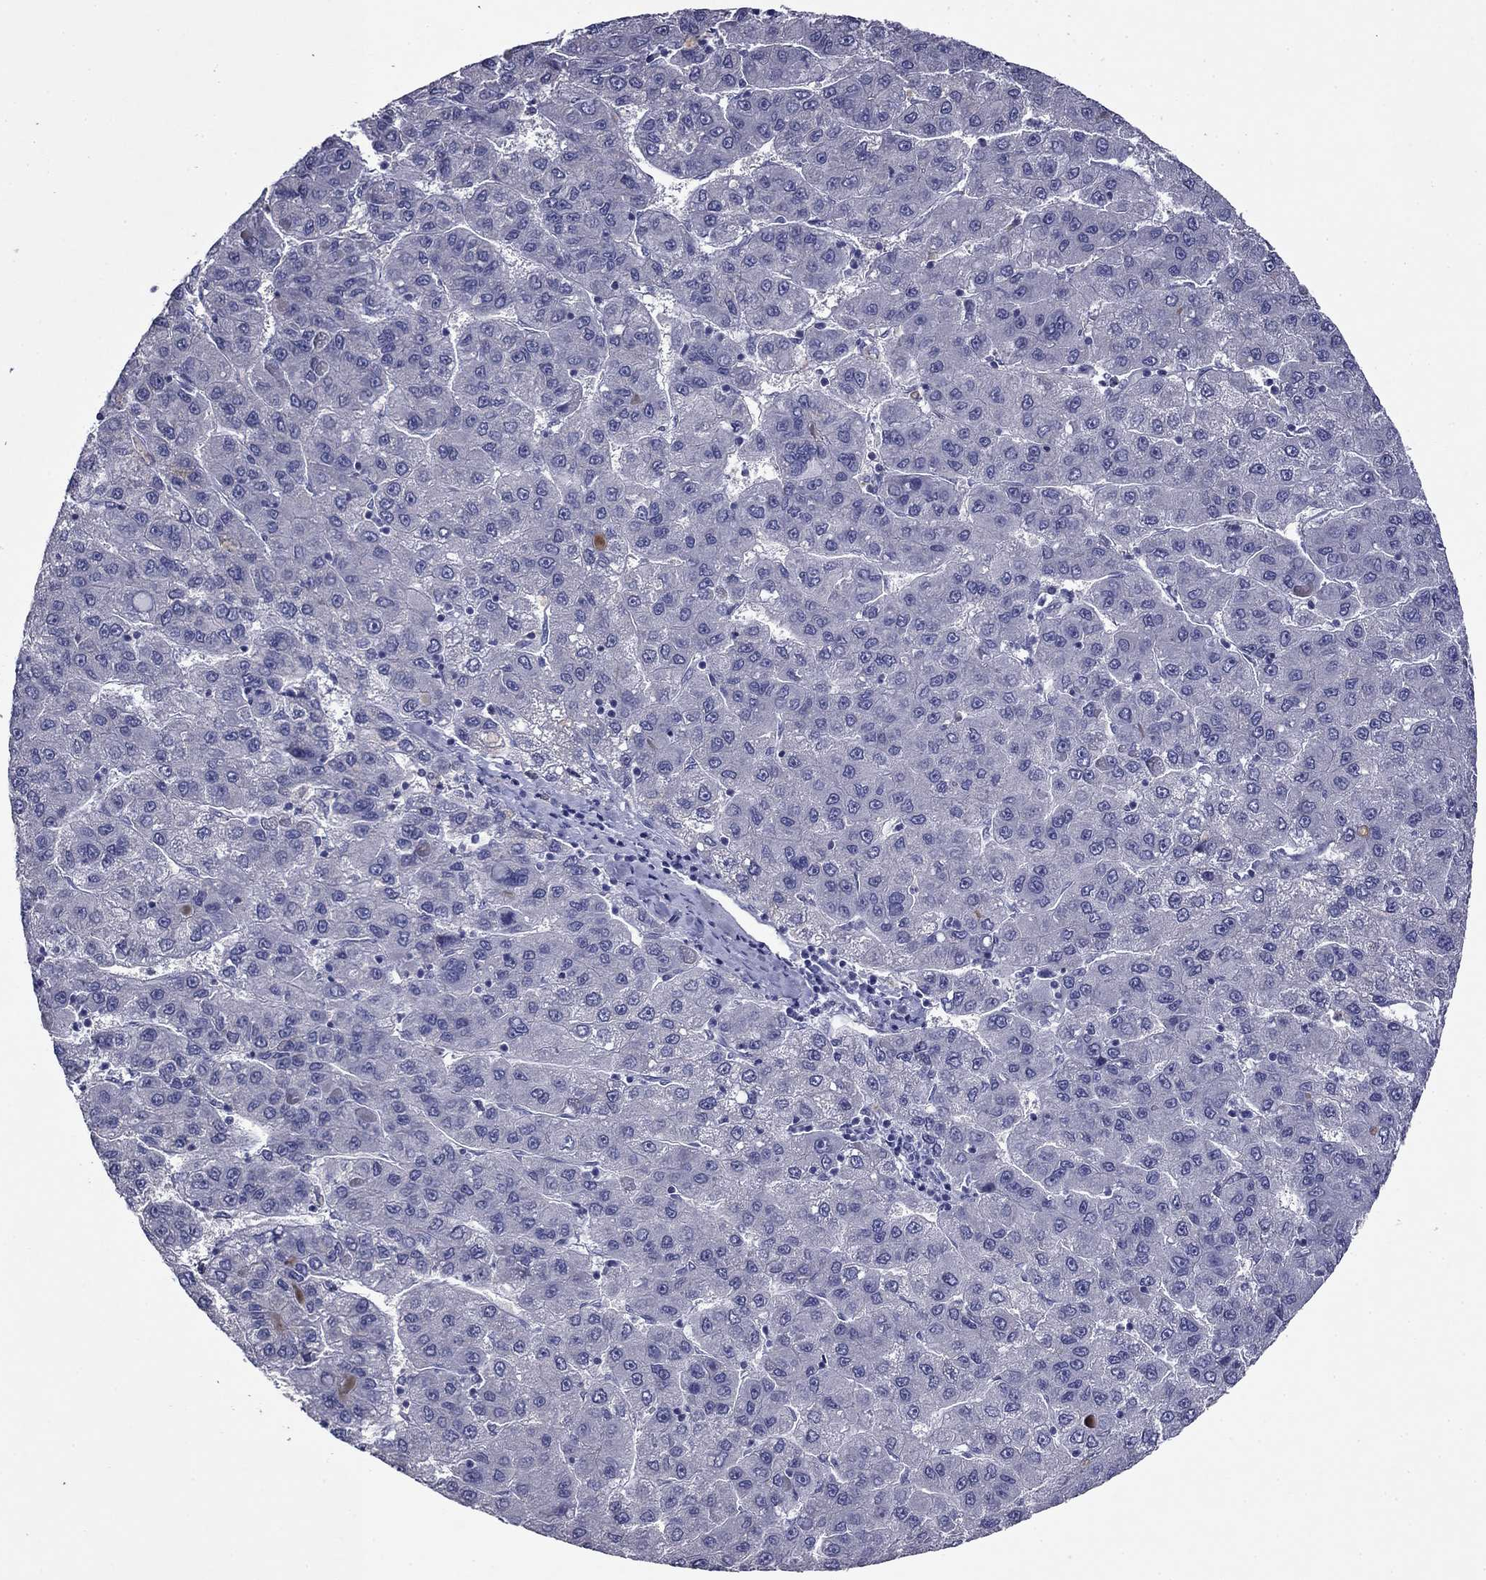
{"staining": {"intensity": "negative", "quantity": "none", "location": "none"}, "tissue": "liver cancer", "cell_type": "Tumor cells", "image_type": "cancer", "snomed": [{"axis": "morphology", "description": "Carcinoma, Hepatocellular, NOS"}, {"axis": "topography", "description": "Liver"}], "caption": "This is a micrograph of IHC staining of liver hepatocellular carcinoma, which shows no staining in tumor cells.", "gene": "CFAP119", "patient": {"sex": "female", "age": 82}}